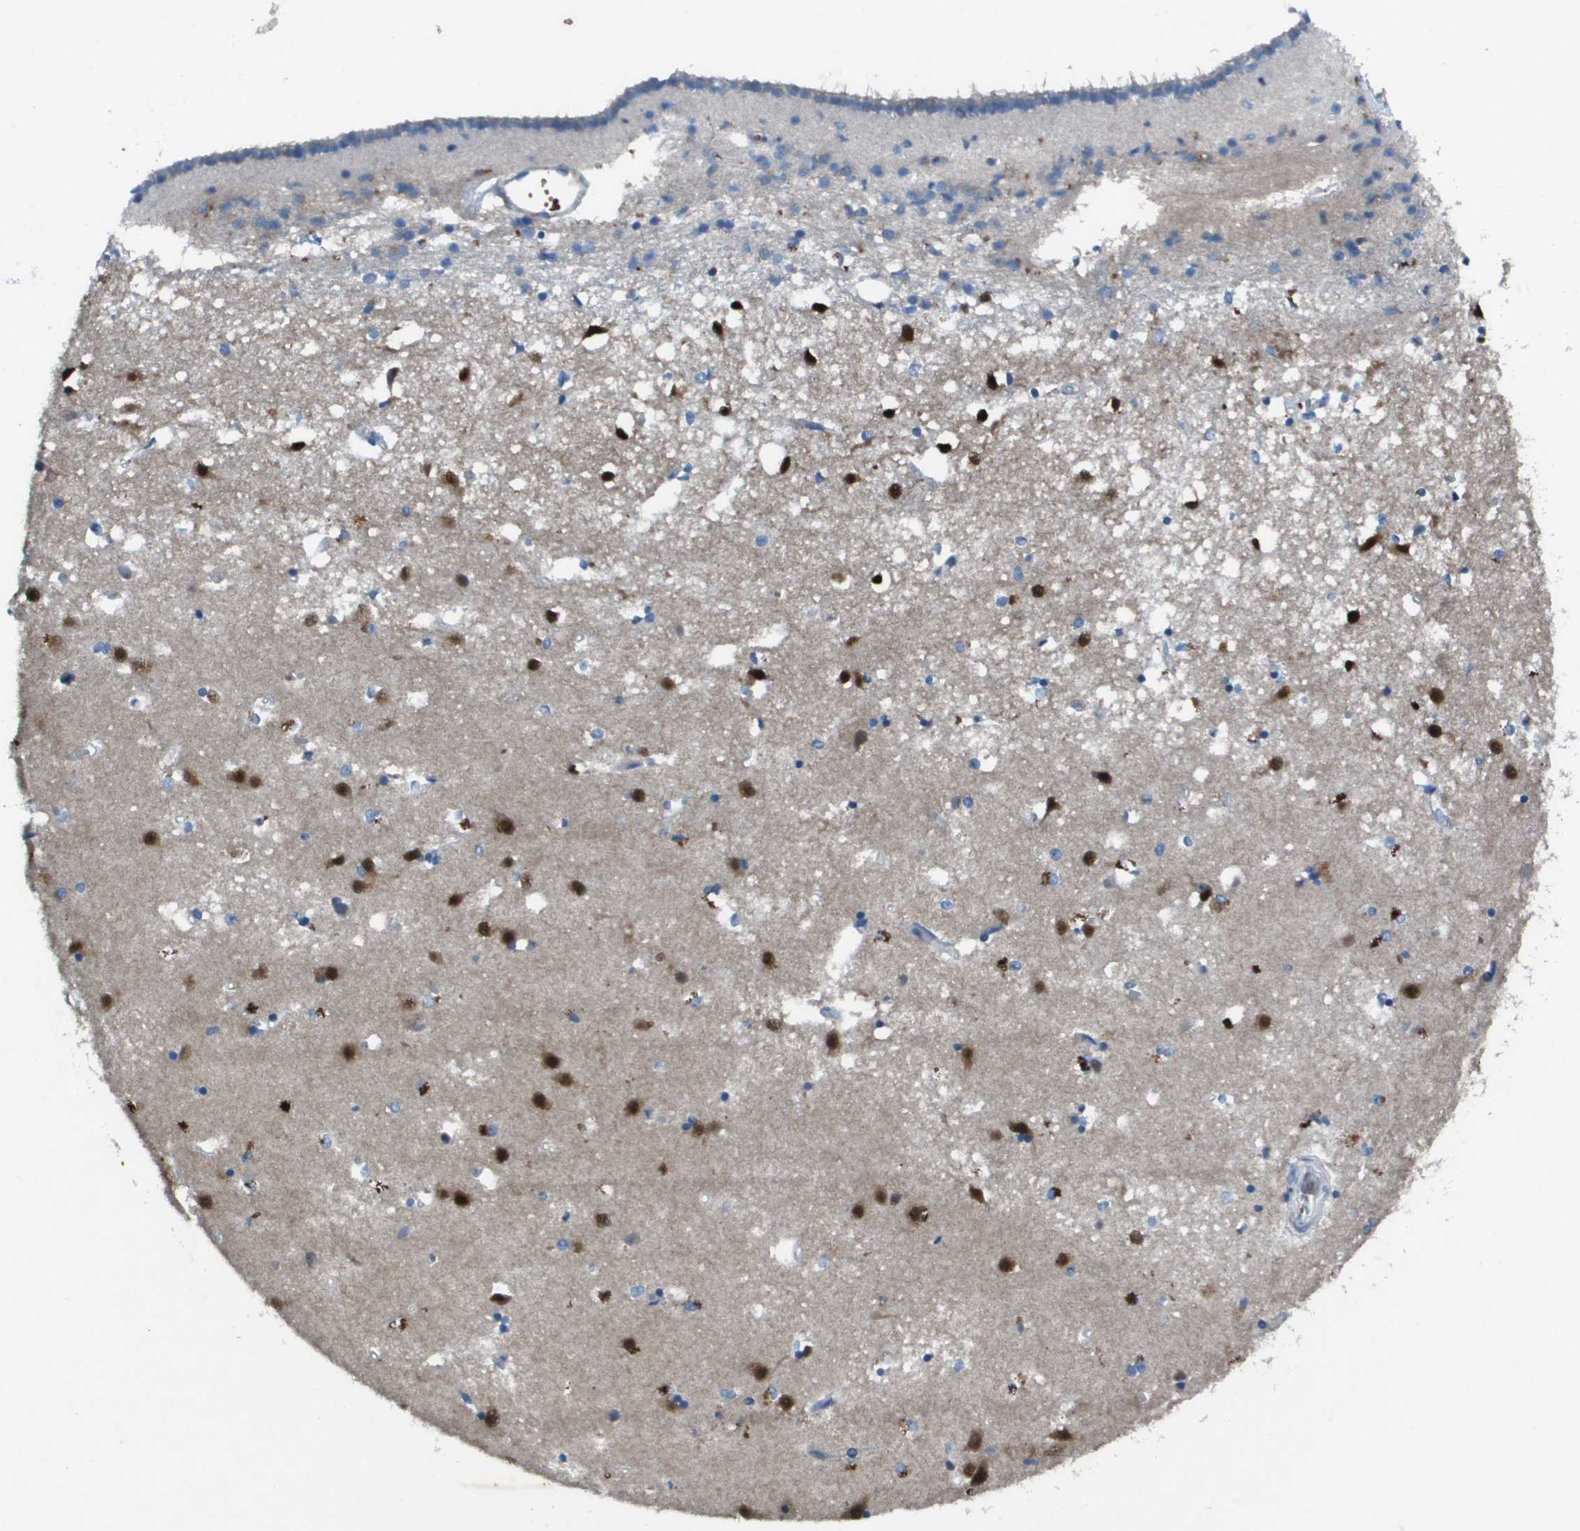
{"staining": {"intensity": "negative", "quantity": "none", "location": "none"}, "tissue": "caudate", "cell_type": "Glial cells", "image_type": "normal", "snomed": [{"axis": "morphology", "description": "Normal tissue, NOS"}, {"axis": "topography", "description": "Lateral ventricle wall"}], "caption": "This is a photomicrograph of immunohistochemistry staining of benign caudate, which shows no expression in glial cells. (DAB IHC visualized using brightfield microscopy, high magnification).", "gene": "CAMK4", "patient": {"sex": "male", "age": 45}}